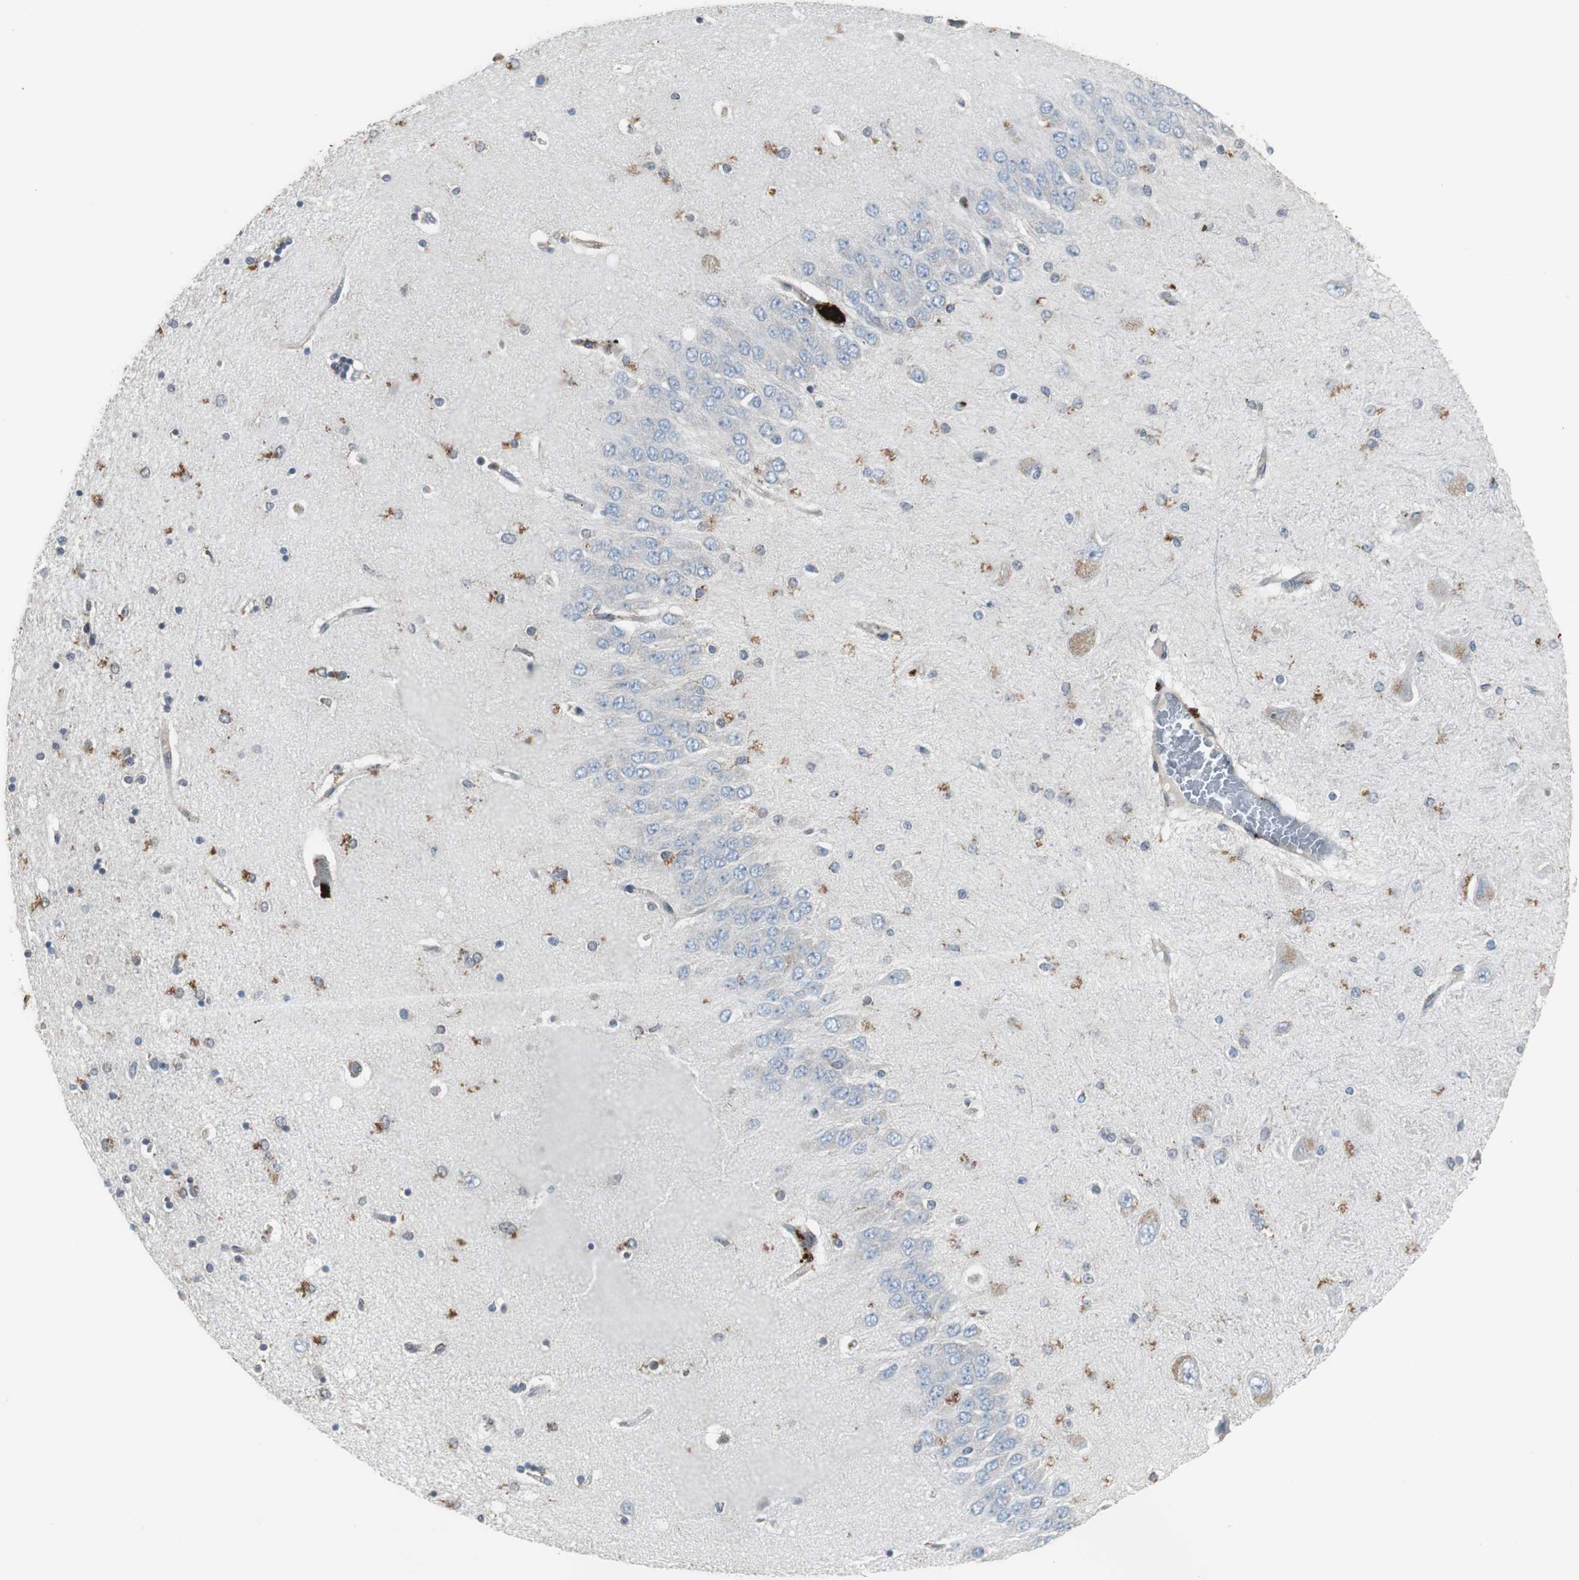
{"staining": {"intensity": "negative", "quantity": "none", "location": "none"}, "tissue": "hippocampus", "cell_type": "Glial cells", "image_type": "normal", "snomed": [{"axis": "morphology", "description": "Normal tissue, NOS"}, {"axis": "topography", "description": "Hippocampus"}], "caption": "IHC image of normal human hippocampus stained for a protein (brown), which reveals no positivity in glial cells.", "gene": "RELA", "patient": {"sex": "female", "age": 54}}